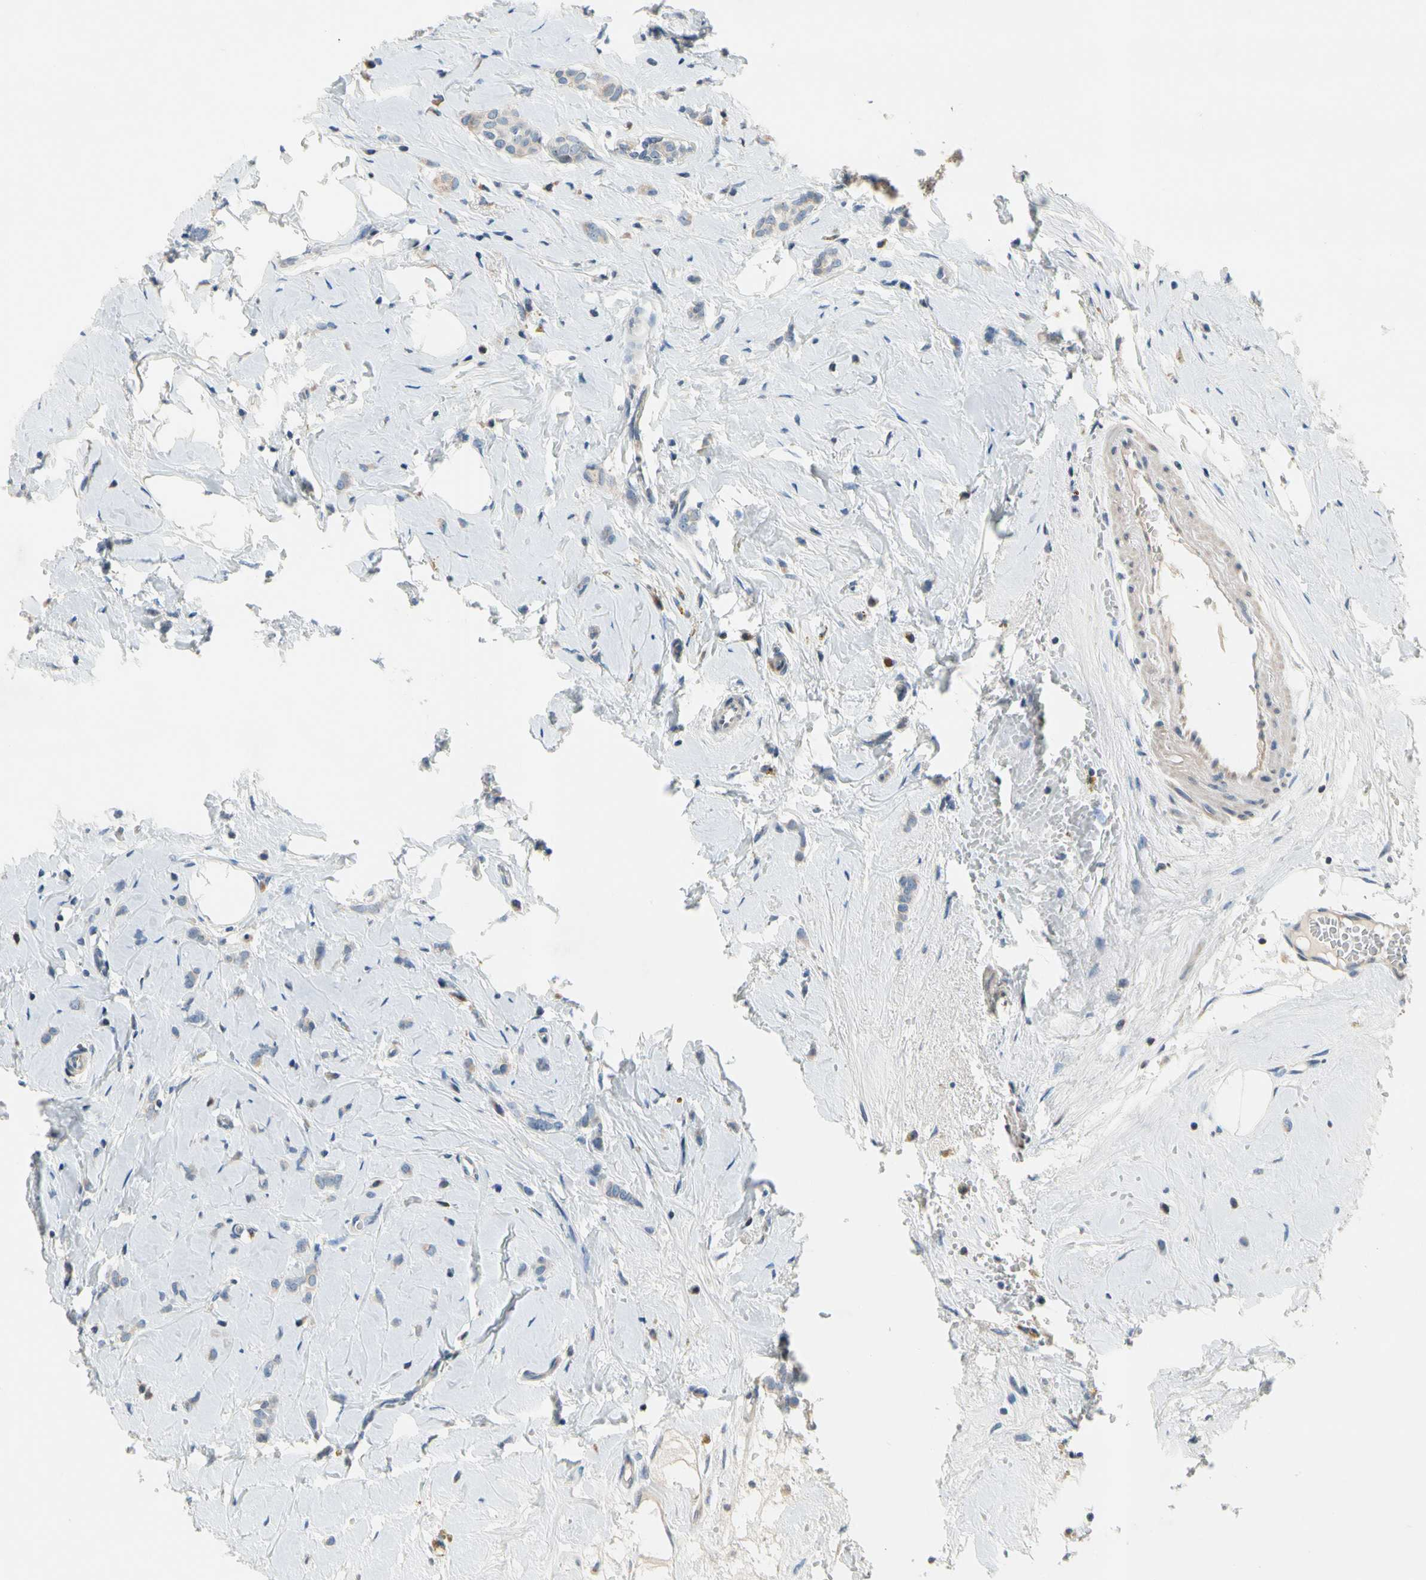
{"staining": {"intensity": "negative", "quantity": "none", "location": "none"}, "tissue": "breast cancer", "cell_type": "Tumor cells", "image_type": "cancer", "snomed": [{"axis": "morphology", "description": "Lobular carcinoma"}, {"axis": "topography", "description": "Breast"}], "caption": "This is an immunohistochemistry (IHC) histopathology image of human breast lobular carcinoma. There is no positivity in tumor cells.", "gene": "SOX30", "patient": {"sex": "female", "age": 60}}